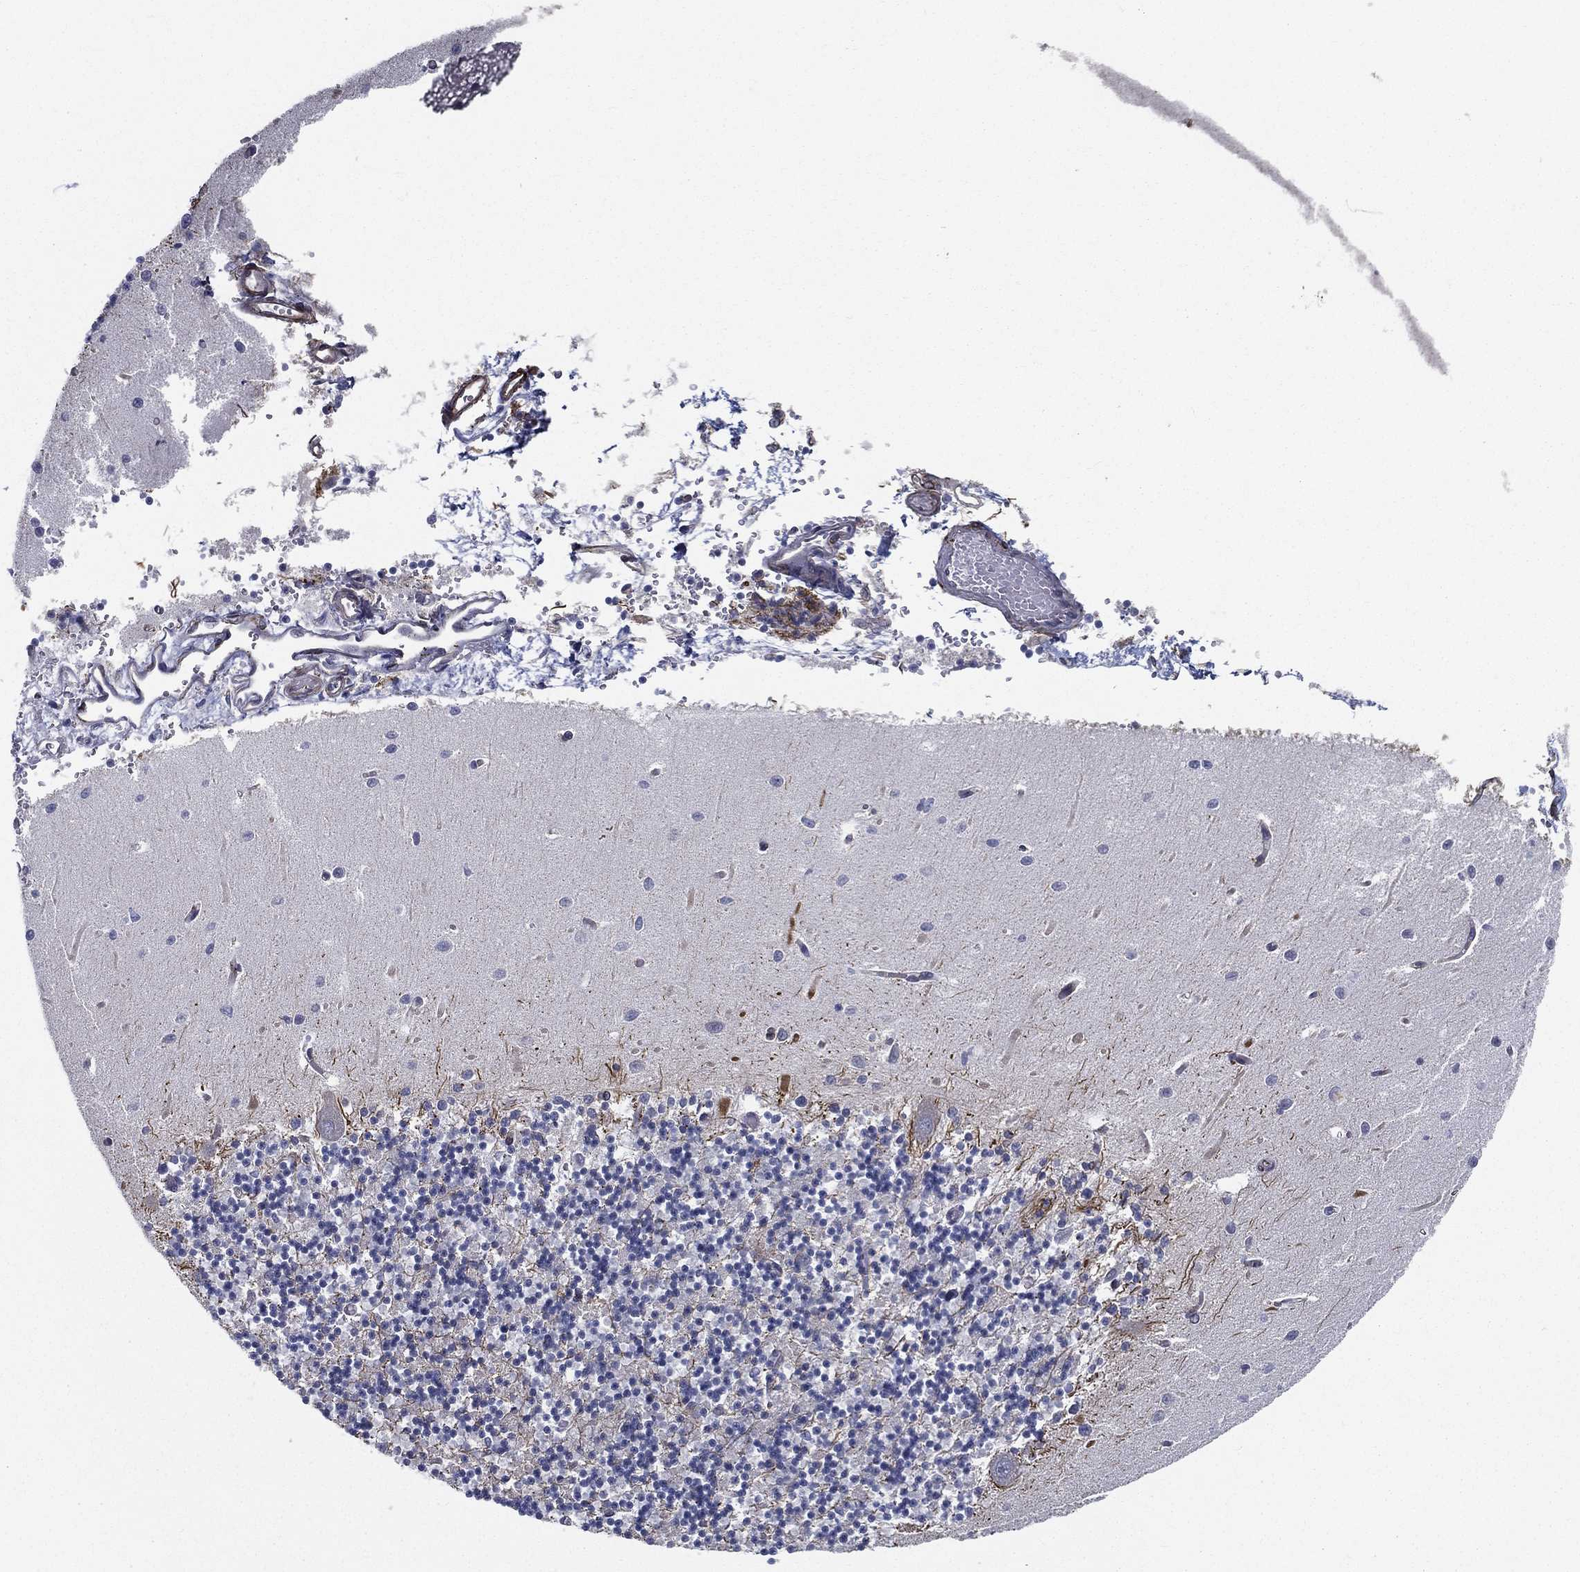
{"staining": {"intensity": "negative", "quantity": "none", "location": "none"}, "tissue": "cerebellum", "cell_type": "Cells in granular layer", "image_type": "normal", "snomed": [{"axis": "morphology", "description": "Normal tissue, NOS"}, {"axis": "topography", "description": "Cerebellum"}], "caption": "The histopathology image displays no staining of cells in granular layer in benign cerebellum. Brightfield microscopy of IHC stained with DAB (3,3'-diaminobenzidine) (brown) and hematoxylin (blue), captured at high magnification.", "gene": "LRRC56", "patient": {"sex": "female", "age": 64}}